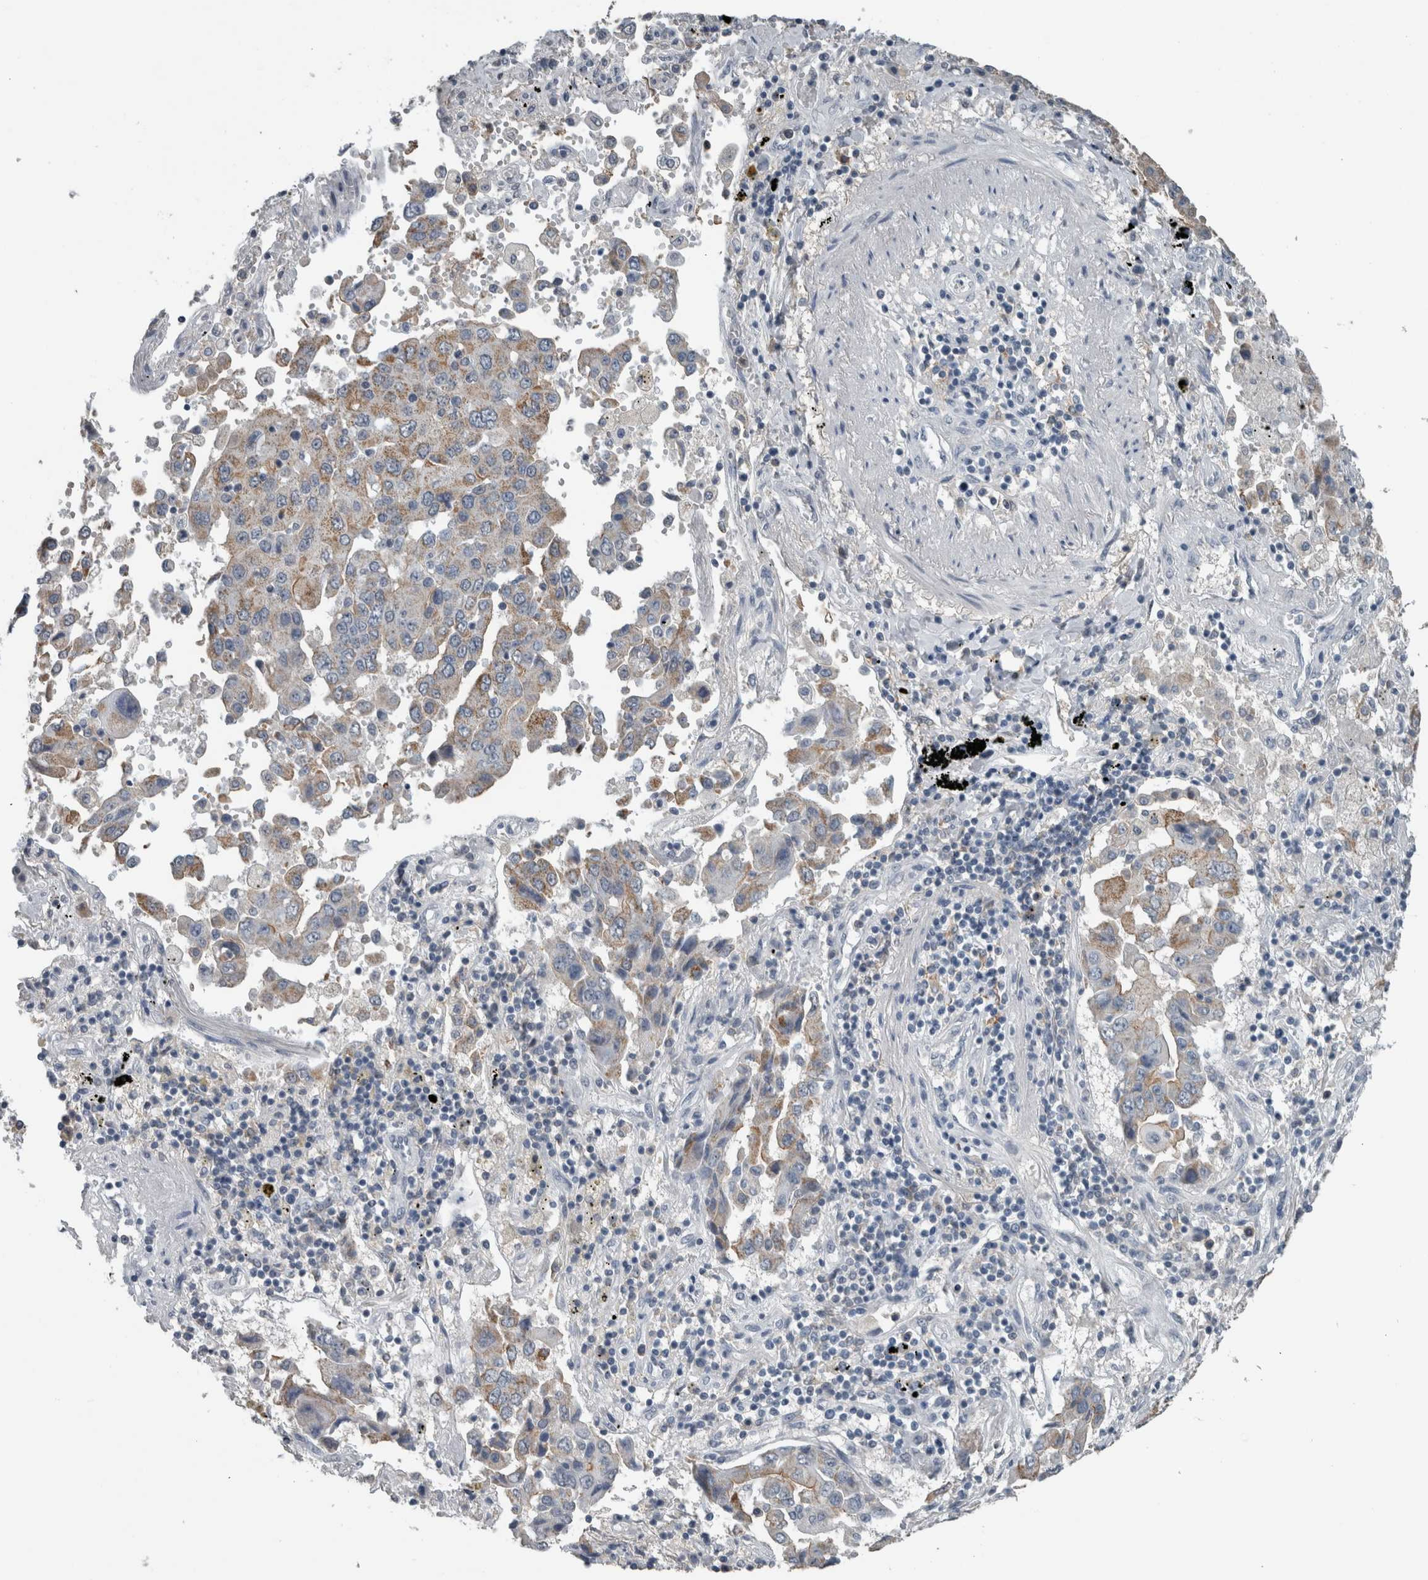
{"staining": {"intensity": "moderate", "quantity": "<25%", "location": "cytoplasmic/membranous"}, "tissue": "lung cancer", "cell_type": "Tumor cells", "image_type": "cancer", "snomed": [{"axis": "morphology", "description": "Adenocarcinoma, NOS"}, {"axis": "topography", "description": "Lung"}], "caption": "Protein analysis of lung adenocarcinoma tissue exhibits moderate cytoplasmic/membranous staining in about <25% of tumor cells. The staining is performed using DAB (3,3'-diaminobenzidine) brown chromogen to label protein expression. The nuclei are counter-stained blue using hematoxylin.", "gene": "ACSF2", "patient": {"sex": "female", "age": 65}}